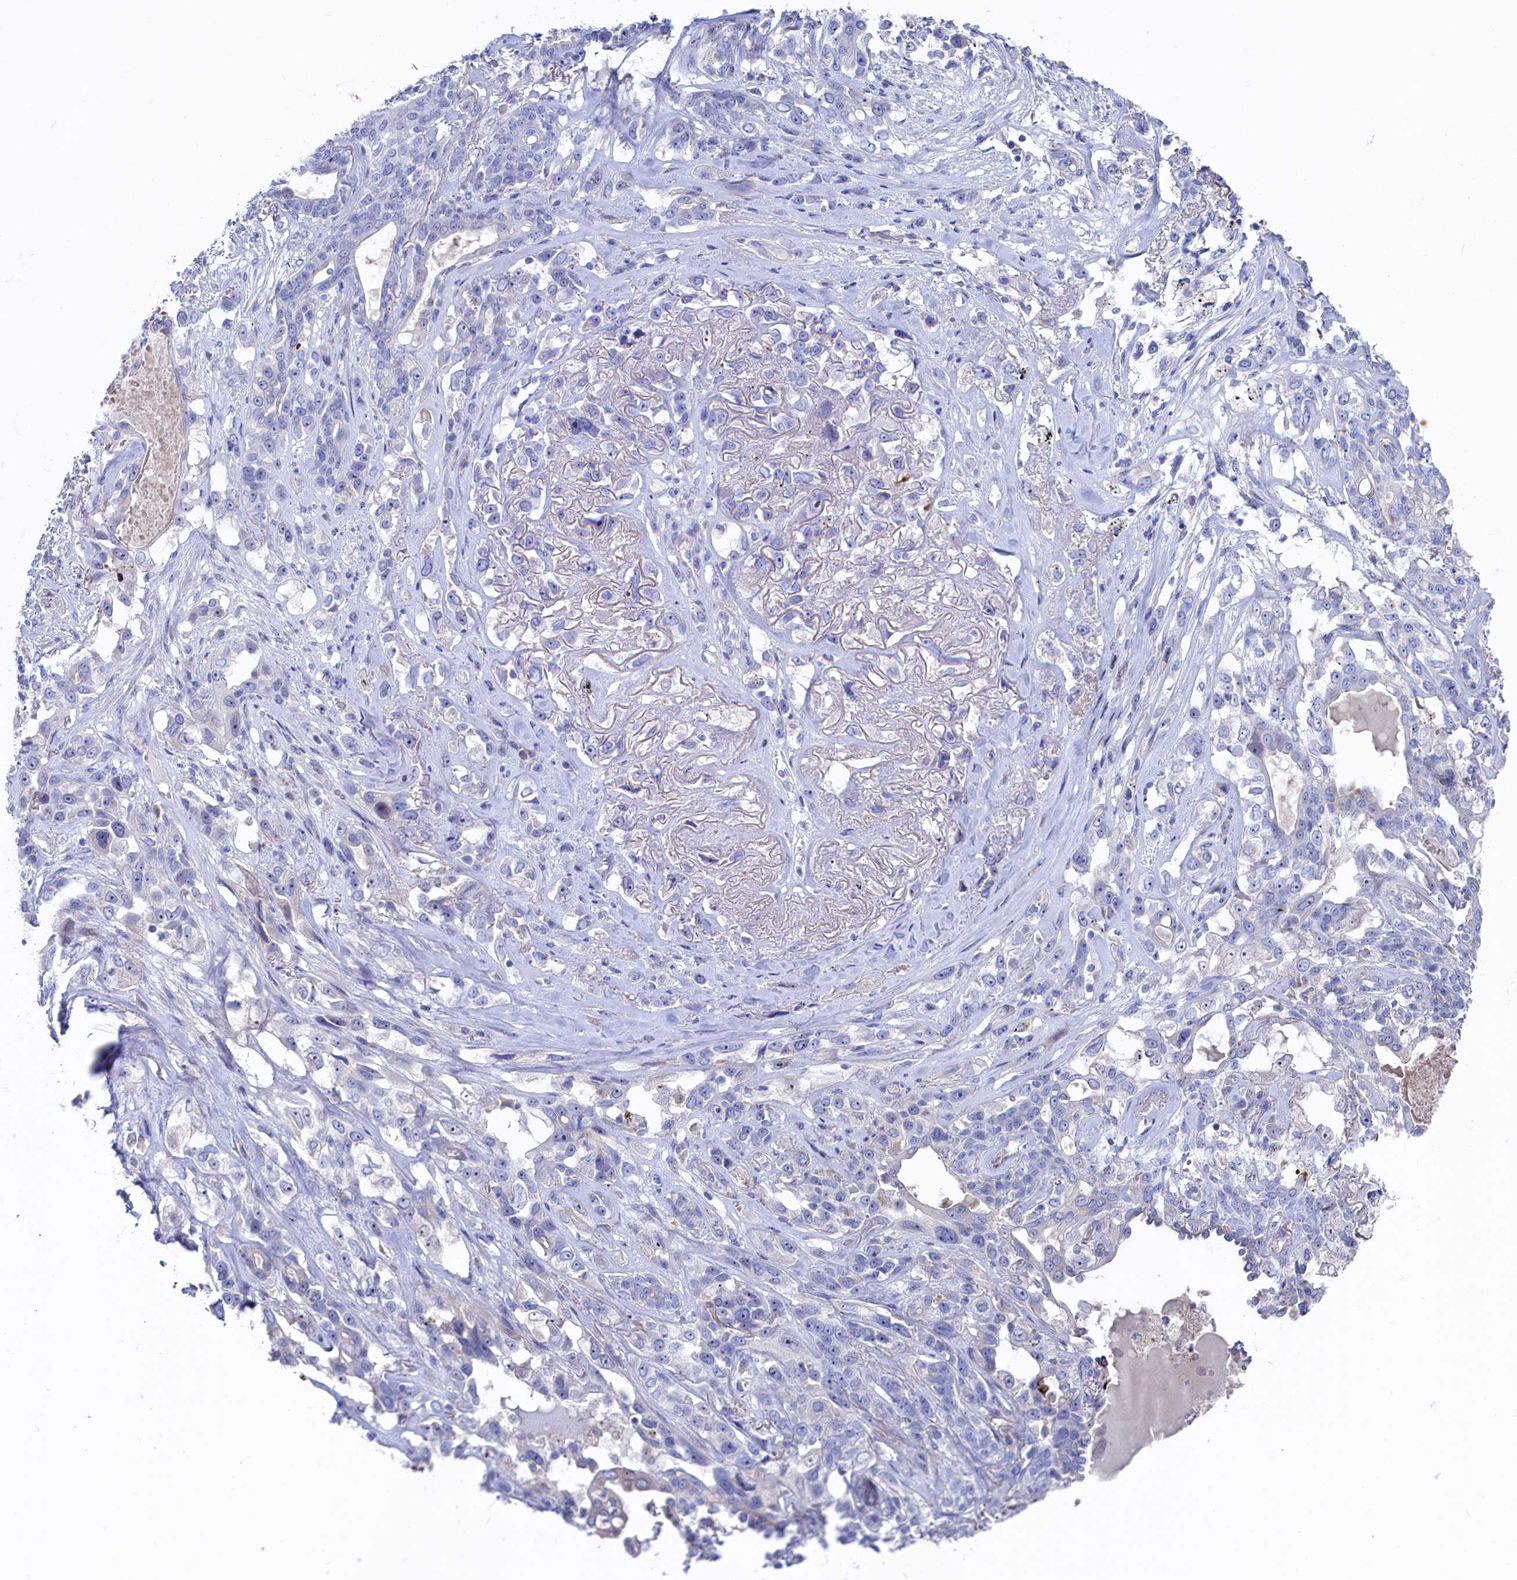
{"staining": {"intensity": "negative", "quantity": "none", "location": "none"}, "tissue": "lung cancer", "cell_type": "Tumor cells", "image_type": "cancer", "snomed": [{"axis": "morphology", "description": "Squamous cell carcinoma, NOS"}, {"axis": "topography", "description": "Lung"}], "caption": "Tumor cells are negative for brown protein staining in squamous cell carcinoma (lung).", "gene": "NUDT7", "patient": {"sex": "female", "age": 70}}